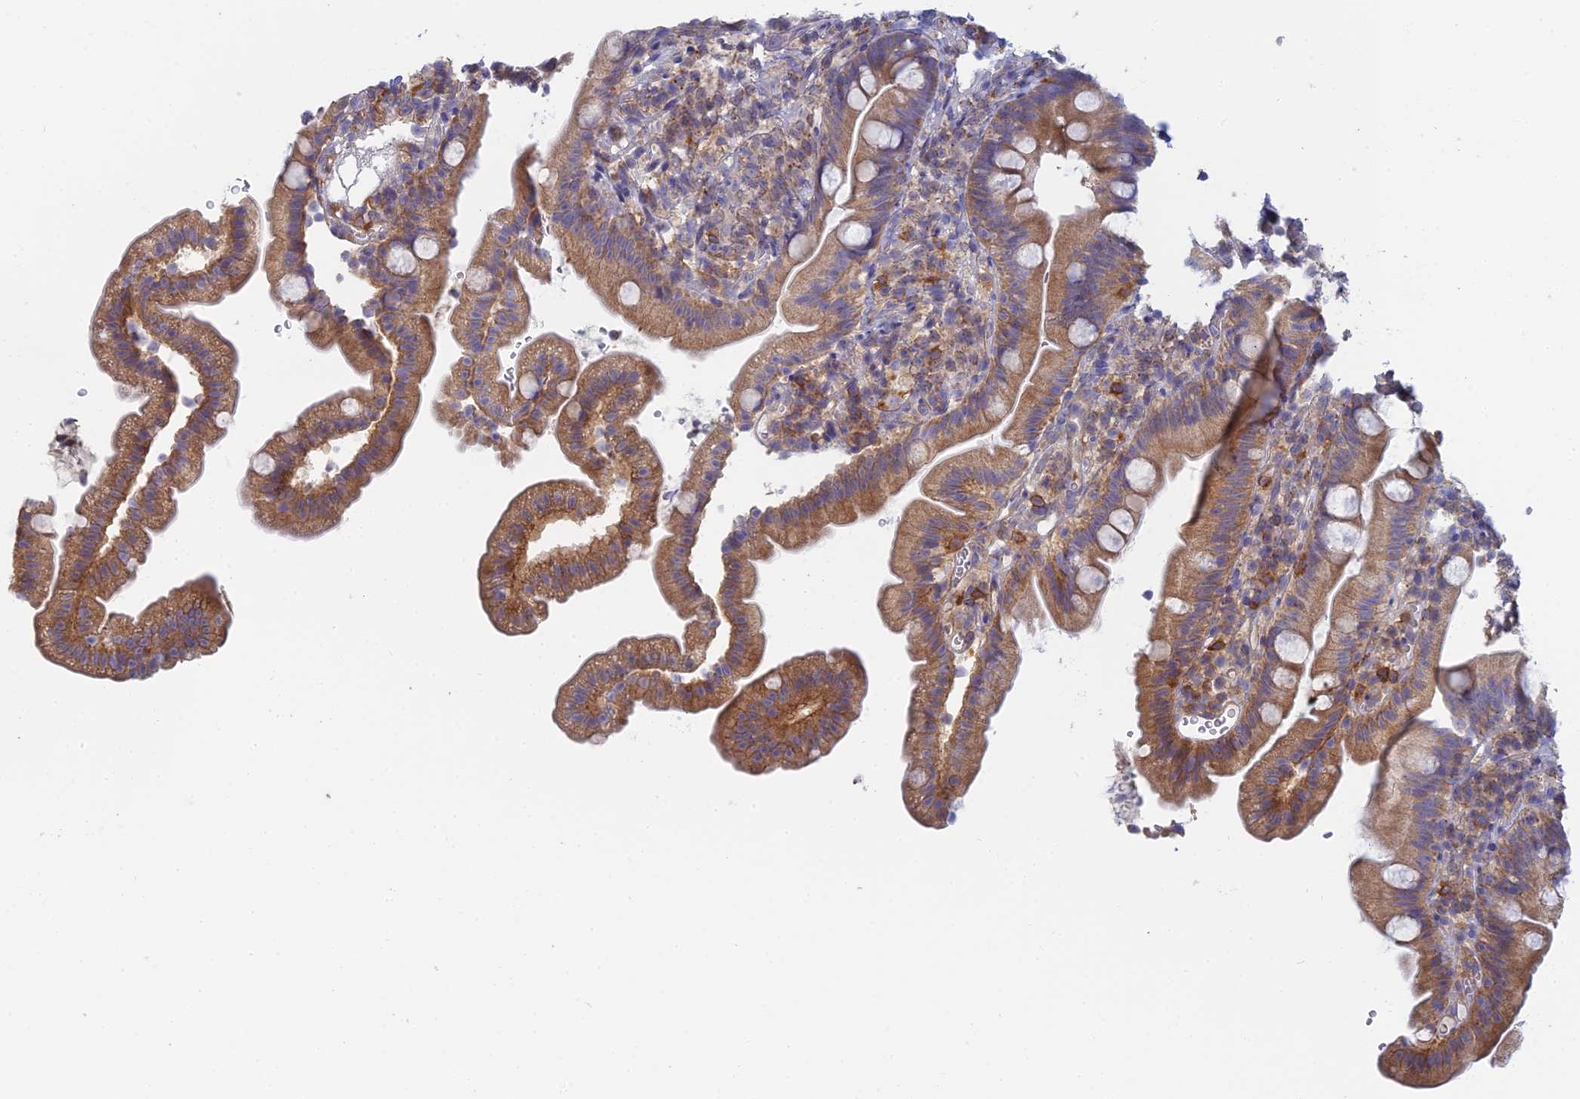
{"staining": {"intensity": "moderate", "quantity": "25%-75%", "location": "cytoplasmic/membranous"}, "tissue": "duodenum", "cell_type": "Glandular cells", "image_type": "normal", "snomed": [{"axis": "morphology", "description": "Normal tissue, NOS"}, {"axis": "topography", "description": "Duodenum"}], "caption": "Glandular cells display medium levels of moderate cytoplasmic/membranous expression in about 25%-75% of cells in normal human duodenum. (IHC, brightfield microscopy, high magnification).", "gene": "STRN4", "patient": {"sex": "female", "age": 67}}